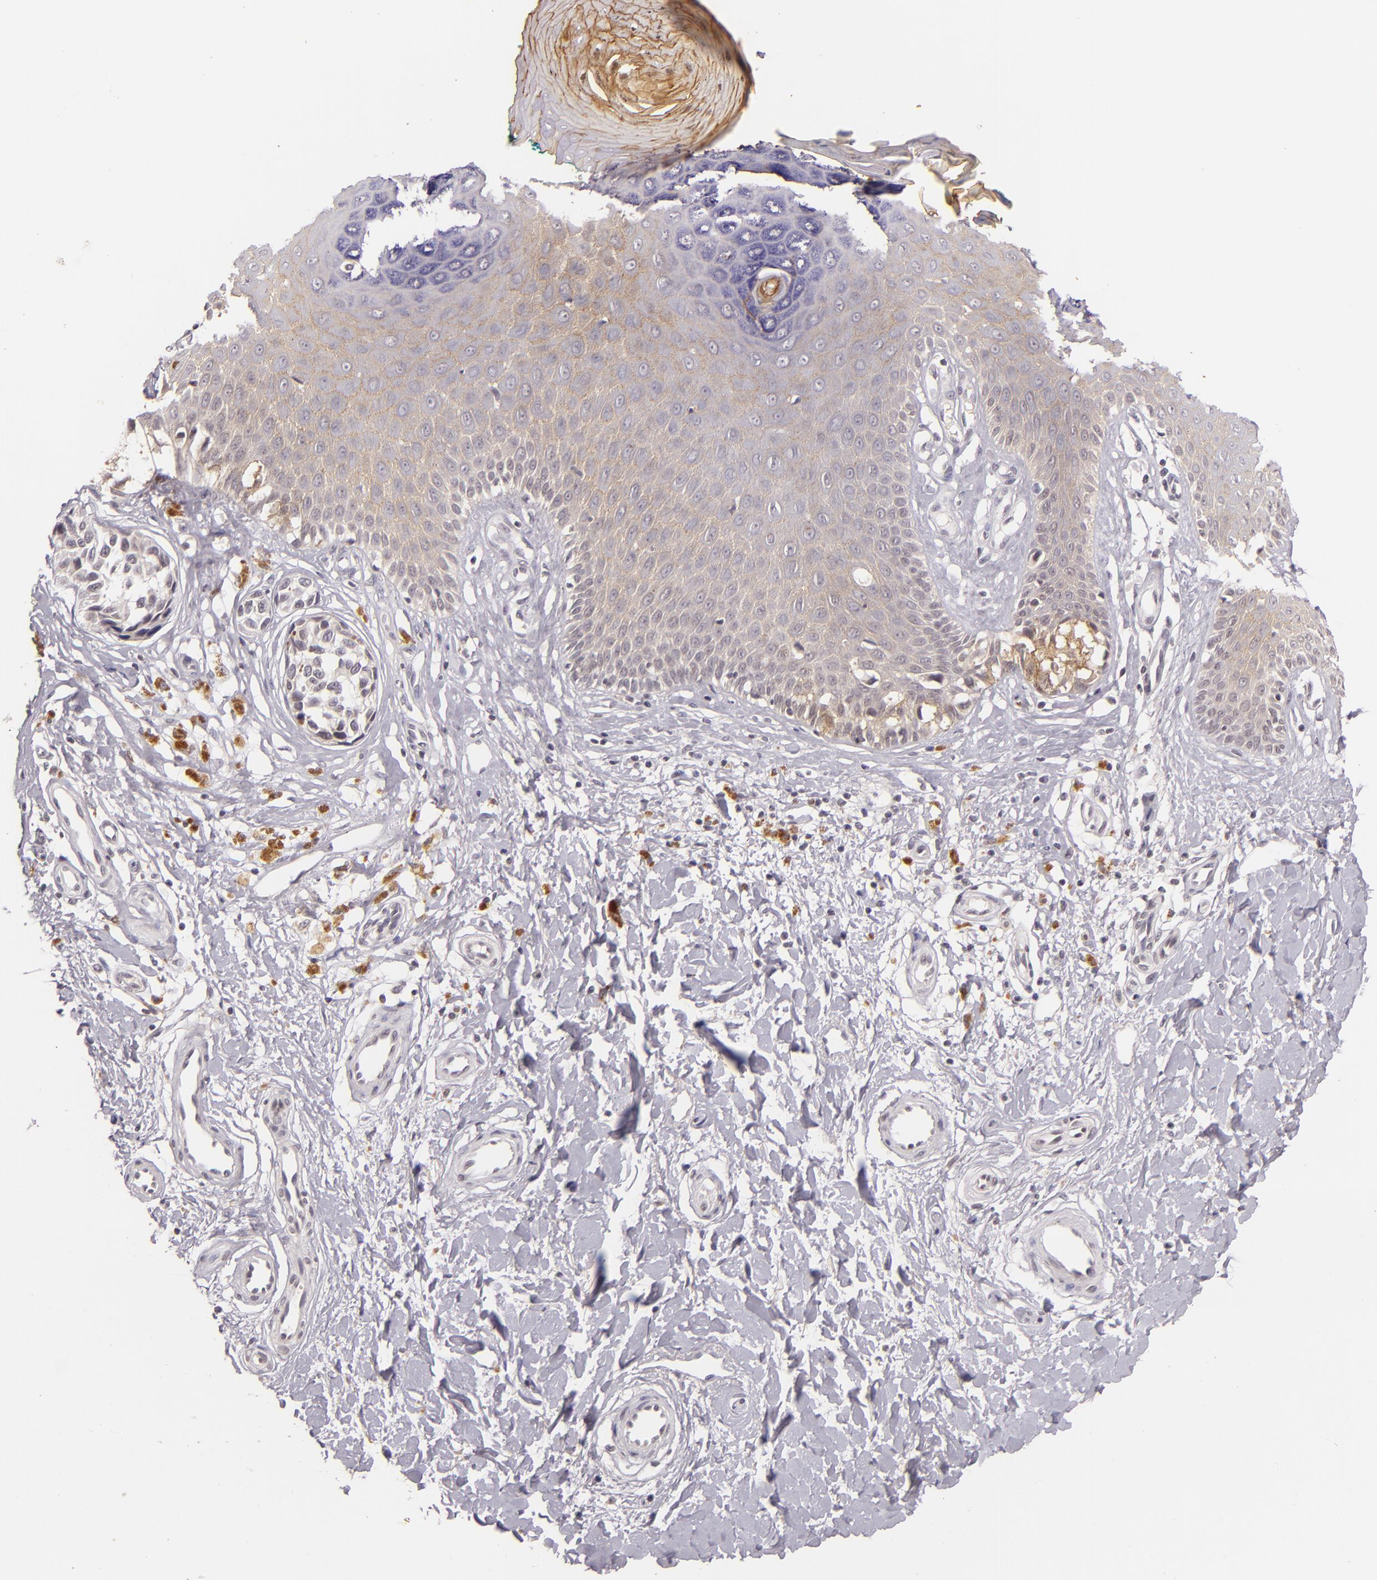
{"staining": {"intensity": "weak", "quantity": "<25%", "location": "cytoplasmic/membranous"}, "tissue": "melanoma", "cell_type": "Tumor cells", "image_type": "cancer", "snomed": [{"axis": "morphology", "description": "Malignant melanoma, NOS"}, {"axis": "topography", "description": "Skin"}], "caption": "An image of malignant melanoma stained for a protein exhibits no brown staining in tumor cells.", "gene": "CASP8", "patient": {"sex": "male", "age": 79}}